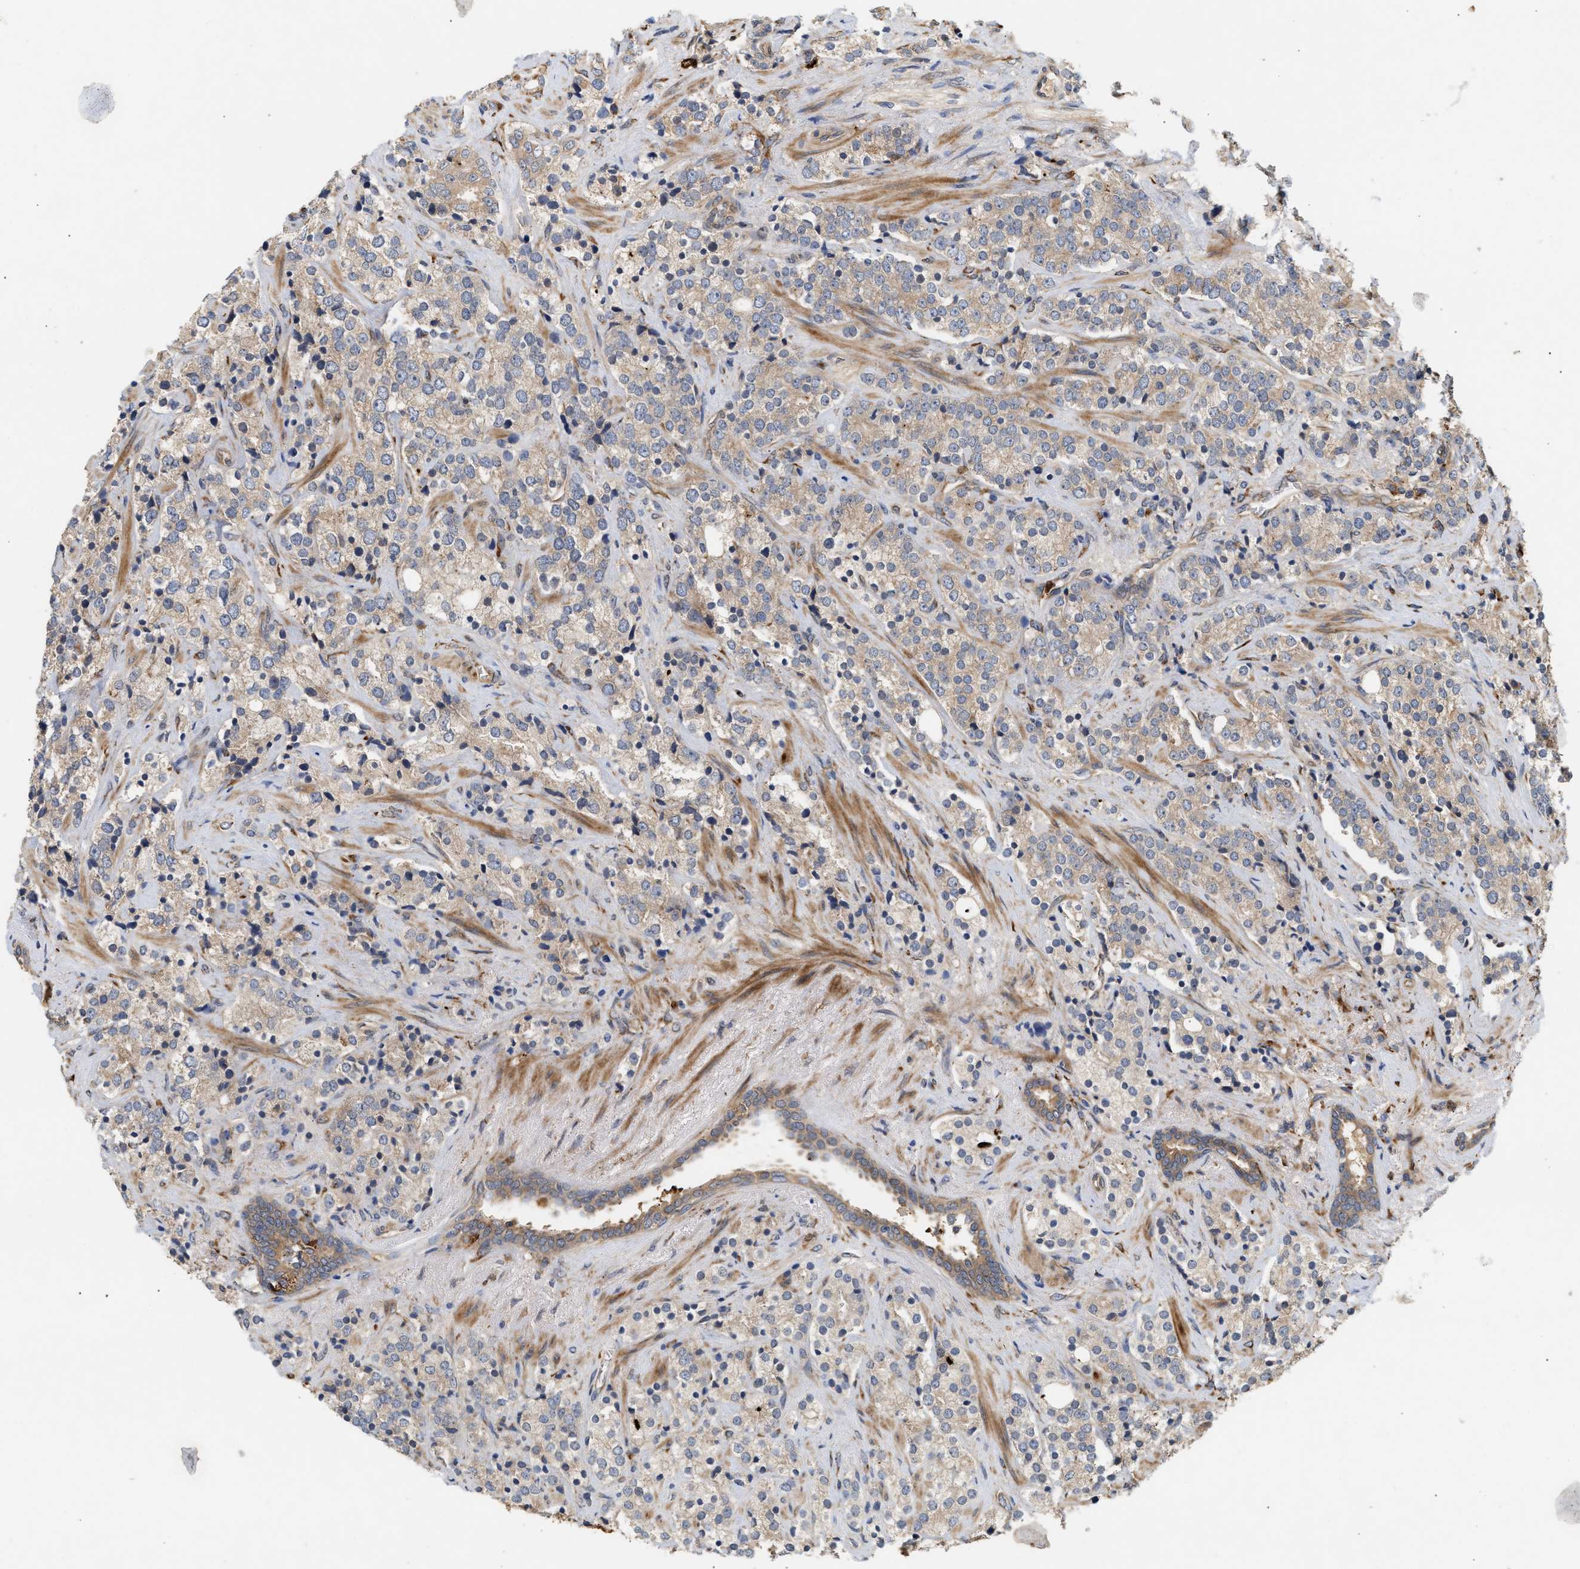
{"staining": {"intensity": "weak", "quantity": ">75%", "location": "cytoplasmic/membranous"}, "tissue": "prostate cancer", "cell_type": "Tumor cells", "image_type": "cancer", "snomed": [{"axis": "morphology", "description": "Adenocarcinoma, High grade"}, {"axis": "topography", "description": "Prostate"}], "caption": "A brown stain shows weak cytoplasmic/membranous expression of a protein in human prostate adenocarcinoma (high-grade) tumor cells.", "gene": "PLCD1", "patient": {"sex": "male", "age": 71}}